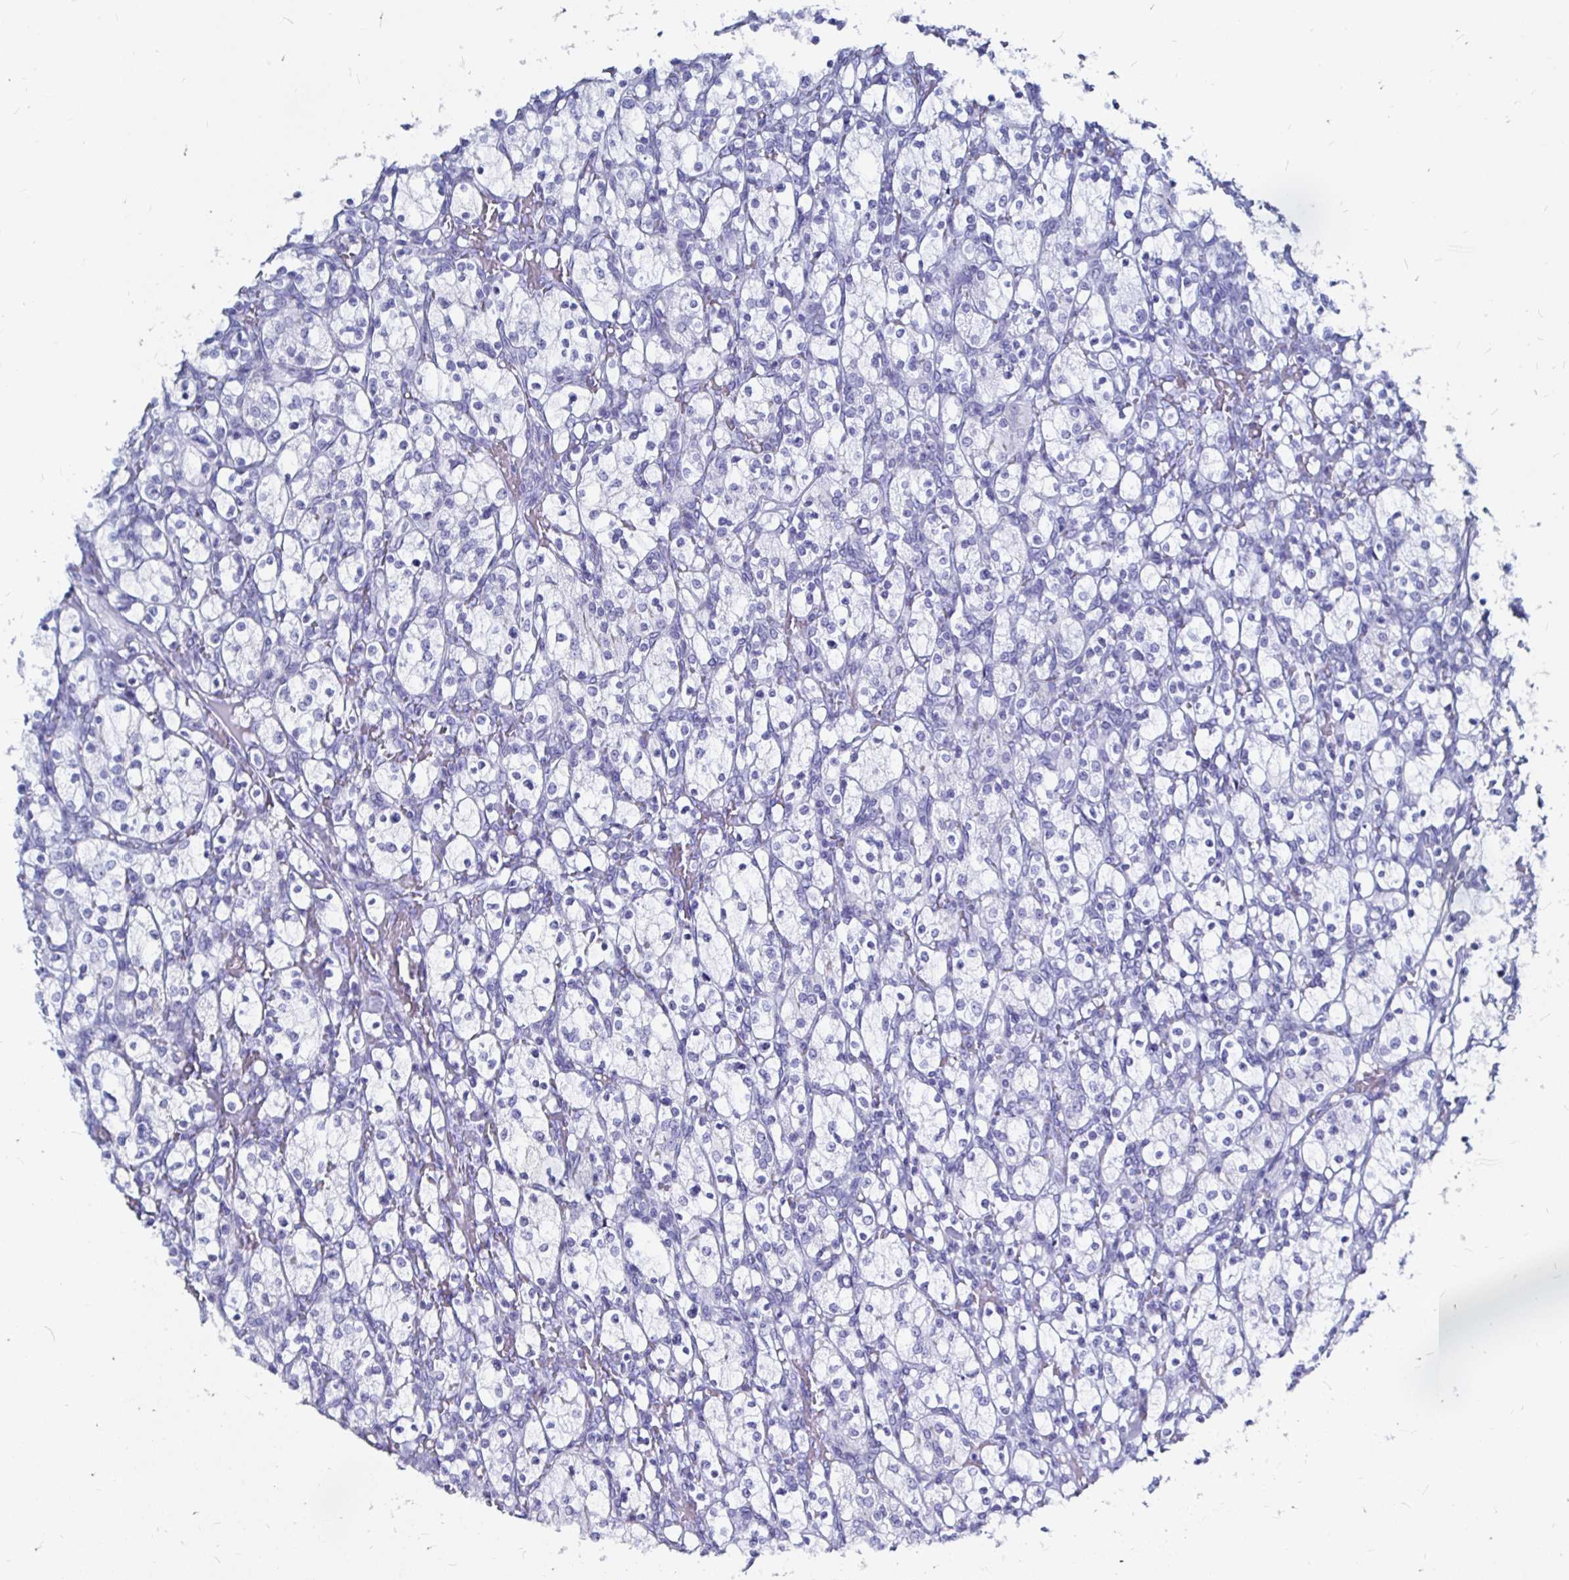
{"staining": {"intensity": "negative", "quantity": "none", "location": "none"}, "tissue": "renal cancer", "cell_type": "Tumor cells", "image_type": "cancer", "snomed": [{"axis": "morphology", "description": "Adenocarcinoma, NOS"}, {"axis": "topography", "description": "Kidney"}], "caption": "A high-resolution histopathology image shows immunohistochemistry staining of renal adenocarcinoma, which exhibits no significant staining in tumor cells.", "gene": "LUZP4", "patient": {"sex": "female", "age": 83}}